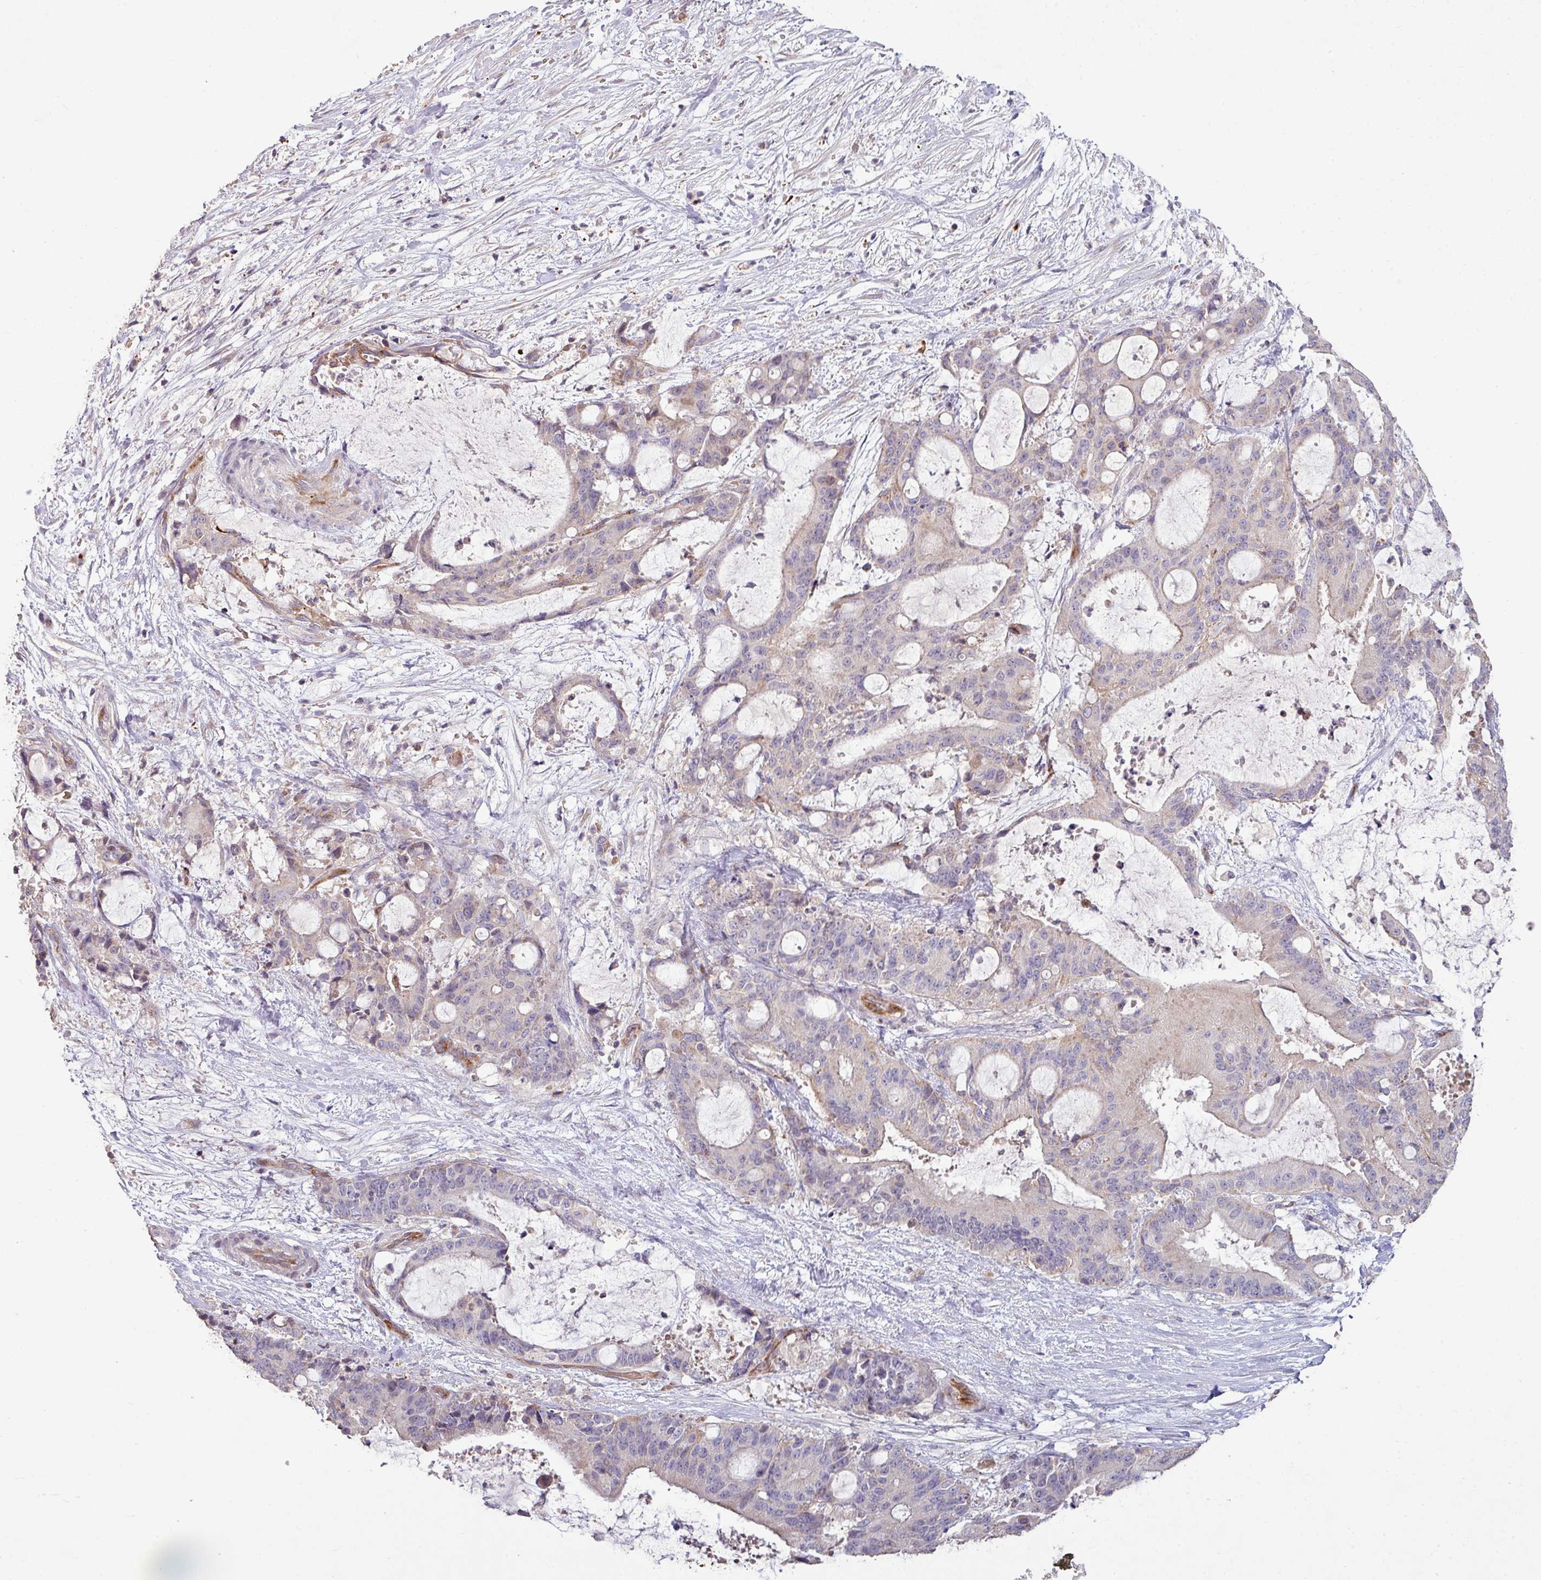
{"staining": {"intensity": "negative", "quantity": "none", "location": "none"}, "tissue": "liver cancer", "cell_type": "Tumor cells", "image_type": "cancer", "snomed": [{"axis": "morphology", "description": "Normal tissue, NOS"}, {"axis": "morphology", "description": "Cholangiocarcinoma"}, {"axis": "topography", "description": "Liver"}, {"axis": "topography", "description": "Peripheral nerve tissue"}], "caption": "Cholangiocarcinoma (liver) was stained to show a protein in brown. There is no significant staining in tumor cells.", "gene": "RPL23A", "patient": {"sex": "female", "age": 73}}